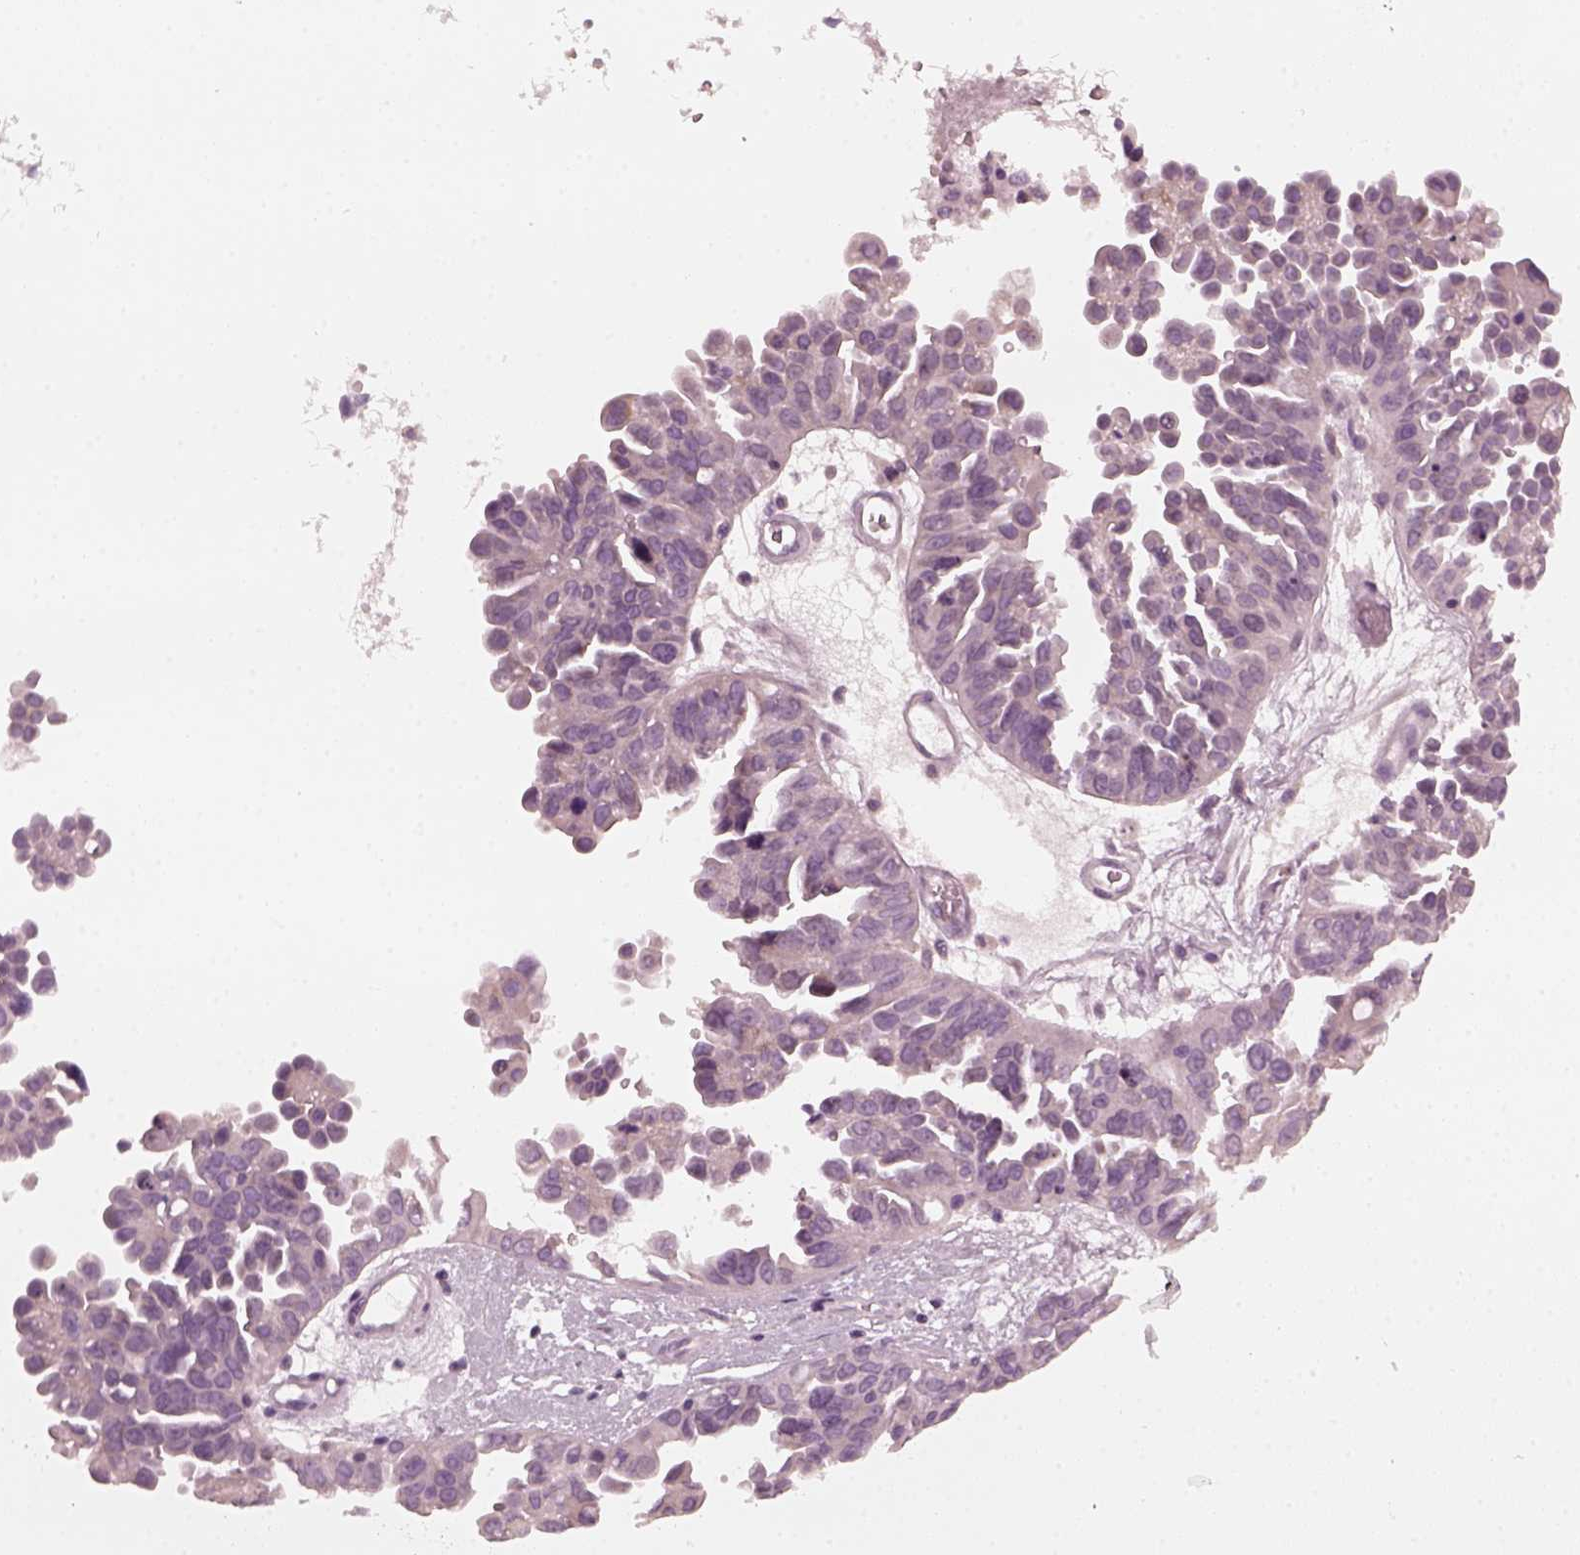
{"staining": {"intensity": "negative", "quantity": "none", "location": "none"}, "tissue": "ovarian cancer", "cell_type": "Tumor cells", "image_type": "cancer", "snomed": [{"axis": "morphology", "description": "Cystadenocarcinoma, serous, NOS"}, {"axis": "topography", "description": "Ovary"}], "caption": "This is an immunohistochemistry (IHC) micrograph of human serous cystadenocarcinoma (ovarian). There is no expression in tumor cells.", "gene": "CCDC170", "patient": {"sex": "female", "age": 53}}